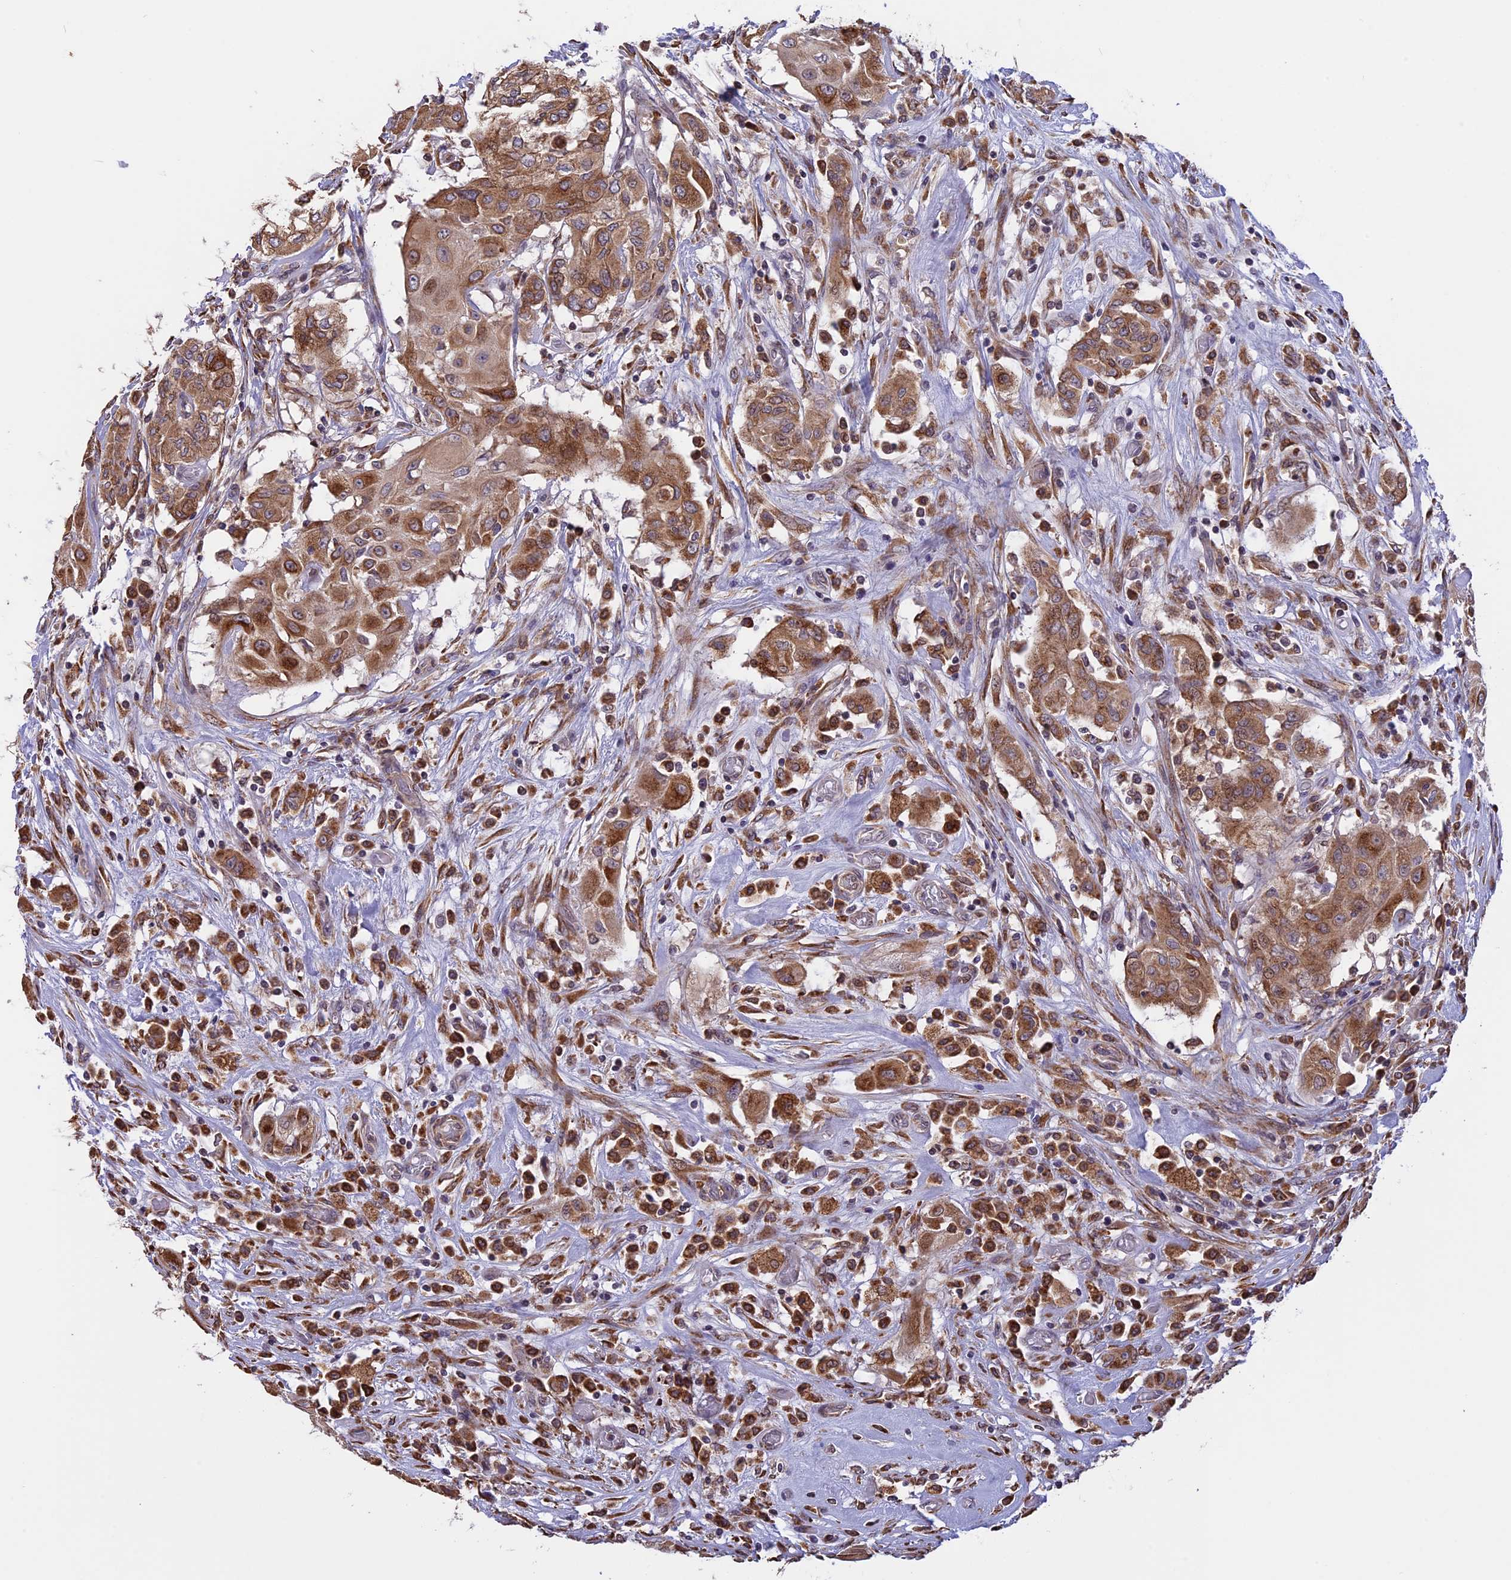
{"staining": {"intensity": "moderate", "quantity": ">75%", "location": "cytoplasmic/membranous"}, "tissue": "thyroid cancer", "cell_type": "Tumor cells", "image_type": "cancer", "snomed": [{"axis": "morphology", "description": "Papillary adenocarcinoma, NOS"}, {"axis": "topography", "description": "Thyroid gland"}], "caption": "There is medium levels of moderate cytoplasmic/membranous staining in tumor cells of thyroid cancer, as demonstrated by immunohistochemical staining (brown color).", "gene": "DMRTA2", "patient": {"sex": "female", "age": 59}}